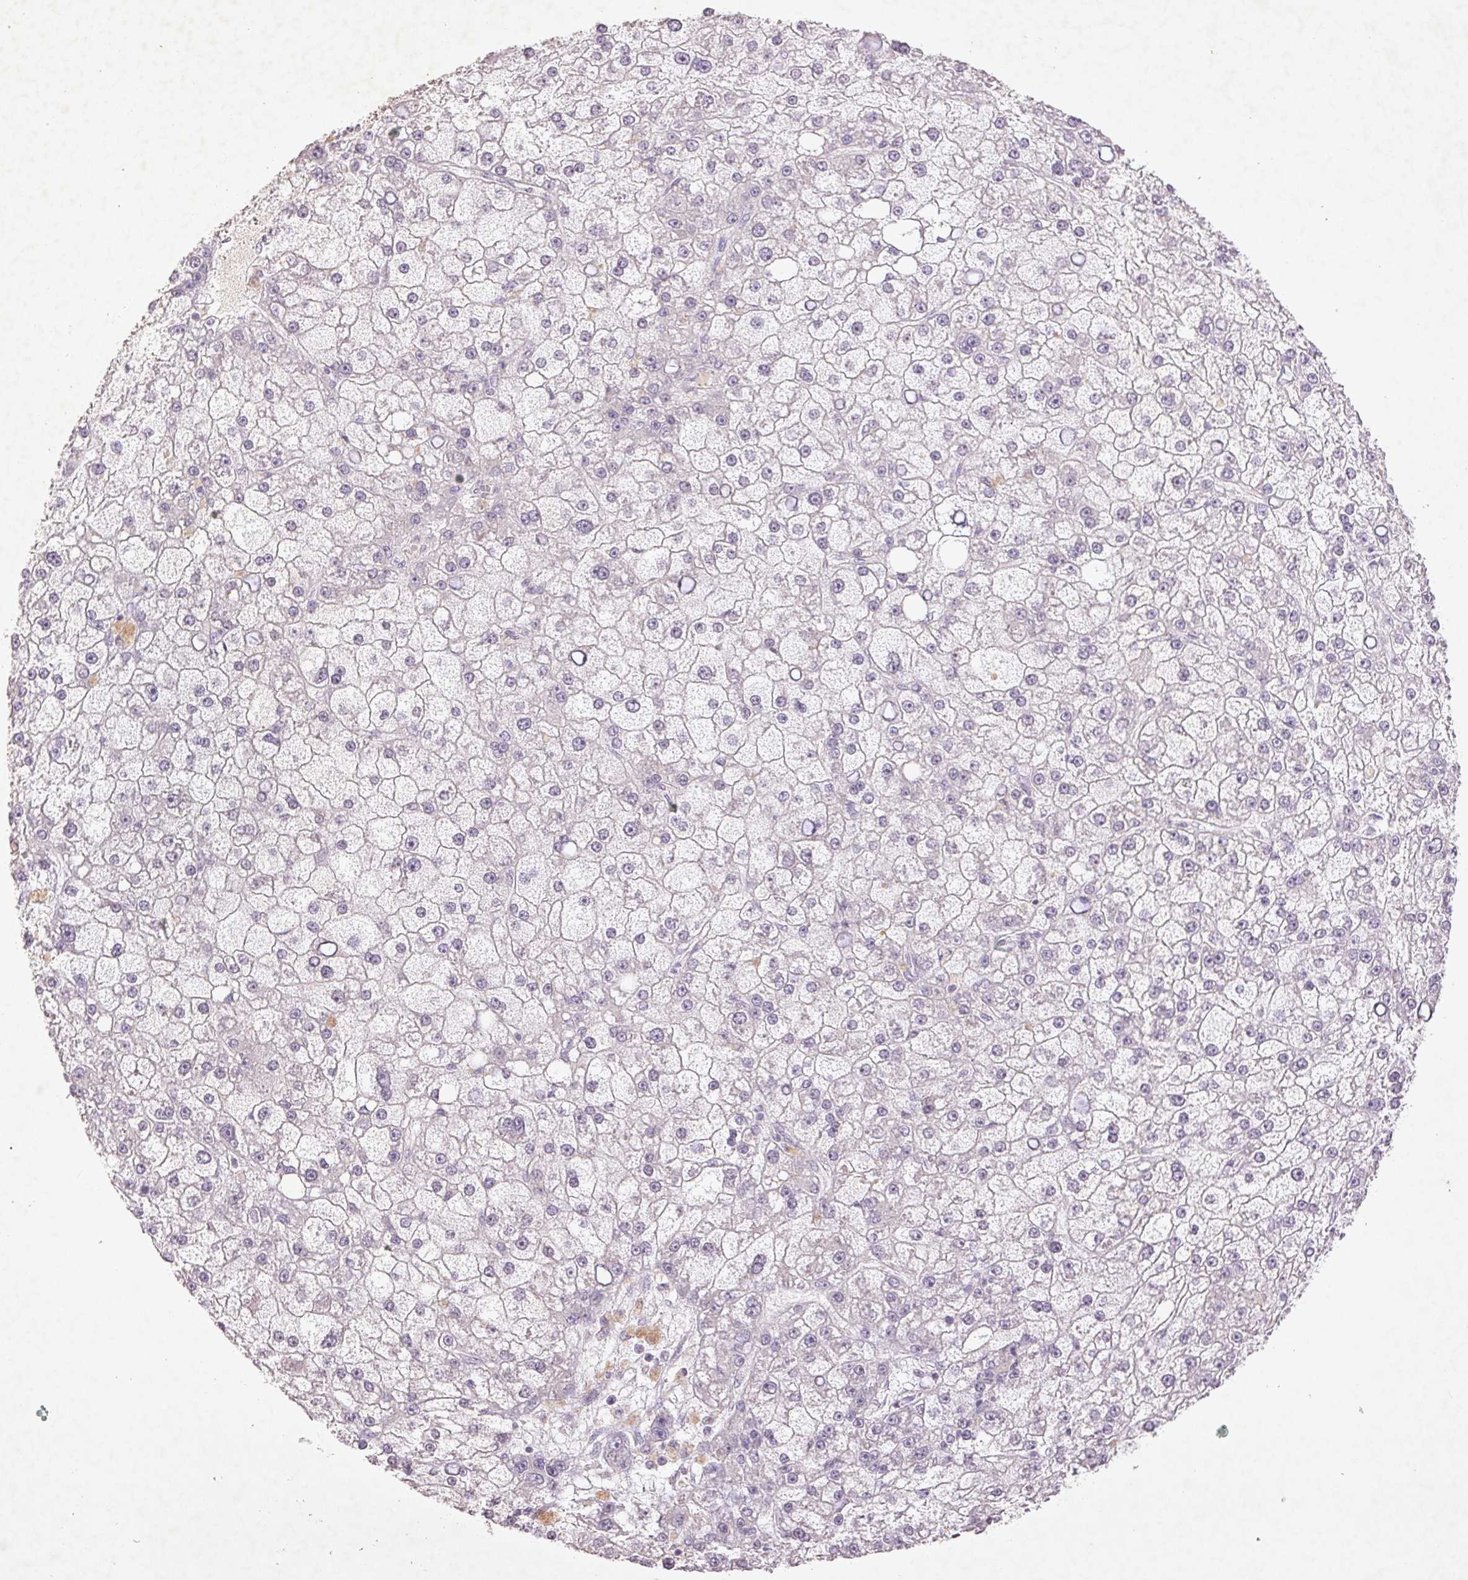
{"staining": {"intensity": "negative", "quantity": "none", "location": "none"}, "tissue": "liver cancer", "cell_type": "Tumor cells", "image_type": "cancer", "snomed": [{"axis": "morphology", "description": "Carcinoma, Hepatocellular, NOS"}, {"axis": "topography", "description": "Liver"}], "caption": "Human hepatocellular carcinoma (liver) stained for a protein using immunohistochemistry displays no expression in tumor cells.", "gene": "FAM168B", "patient": {"sex": "male", "age": 67}}